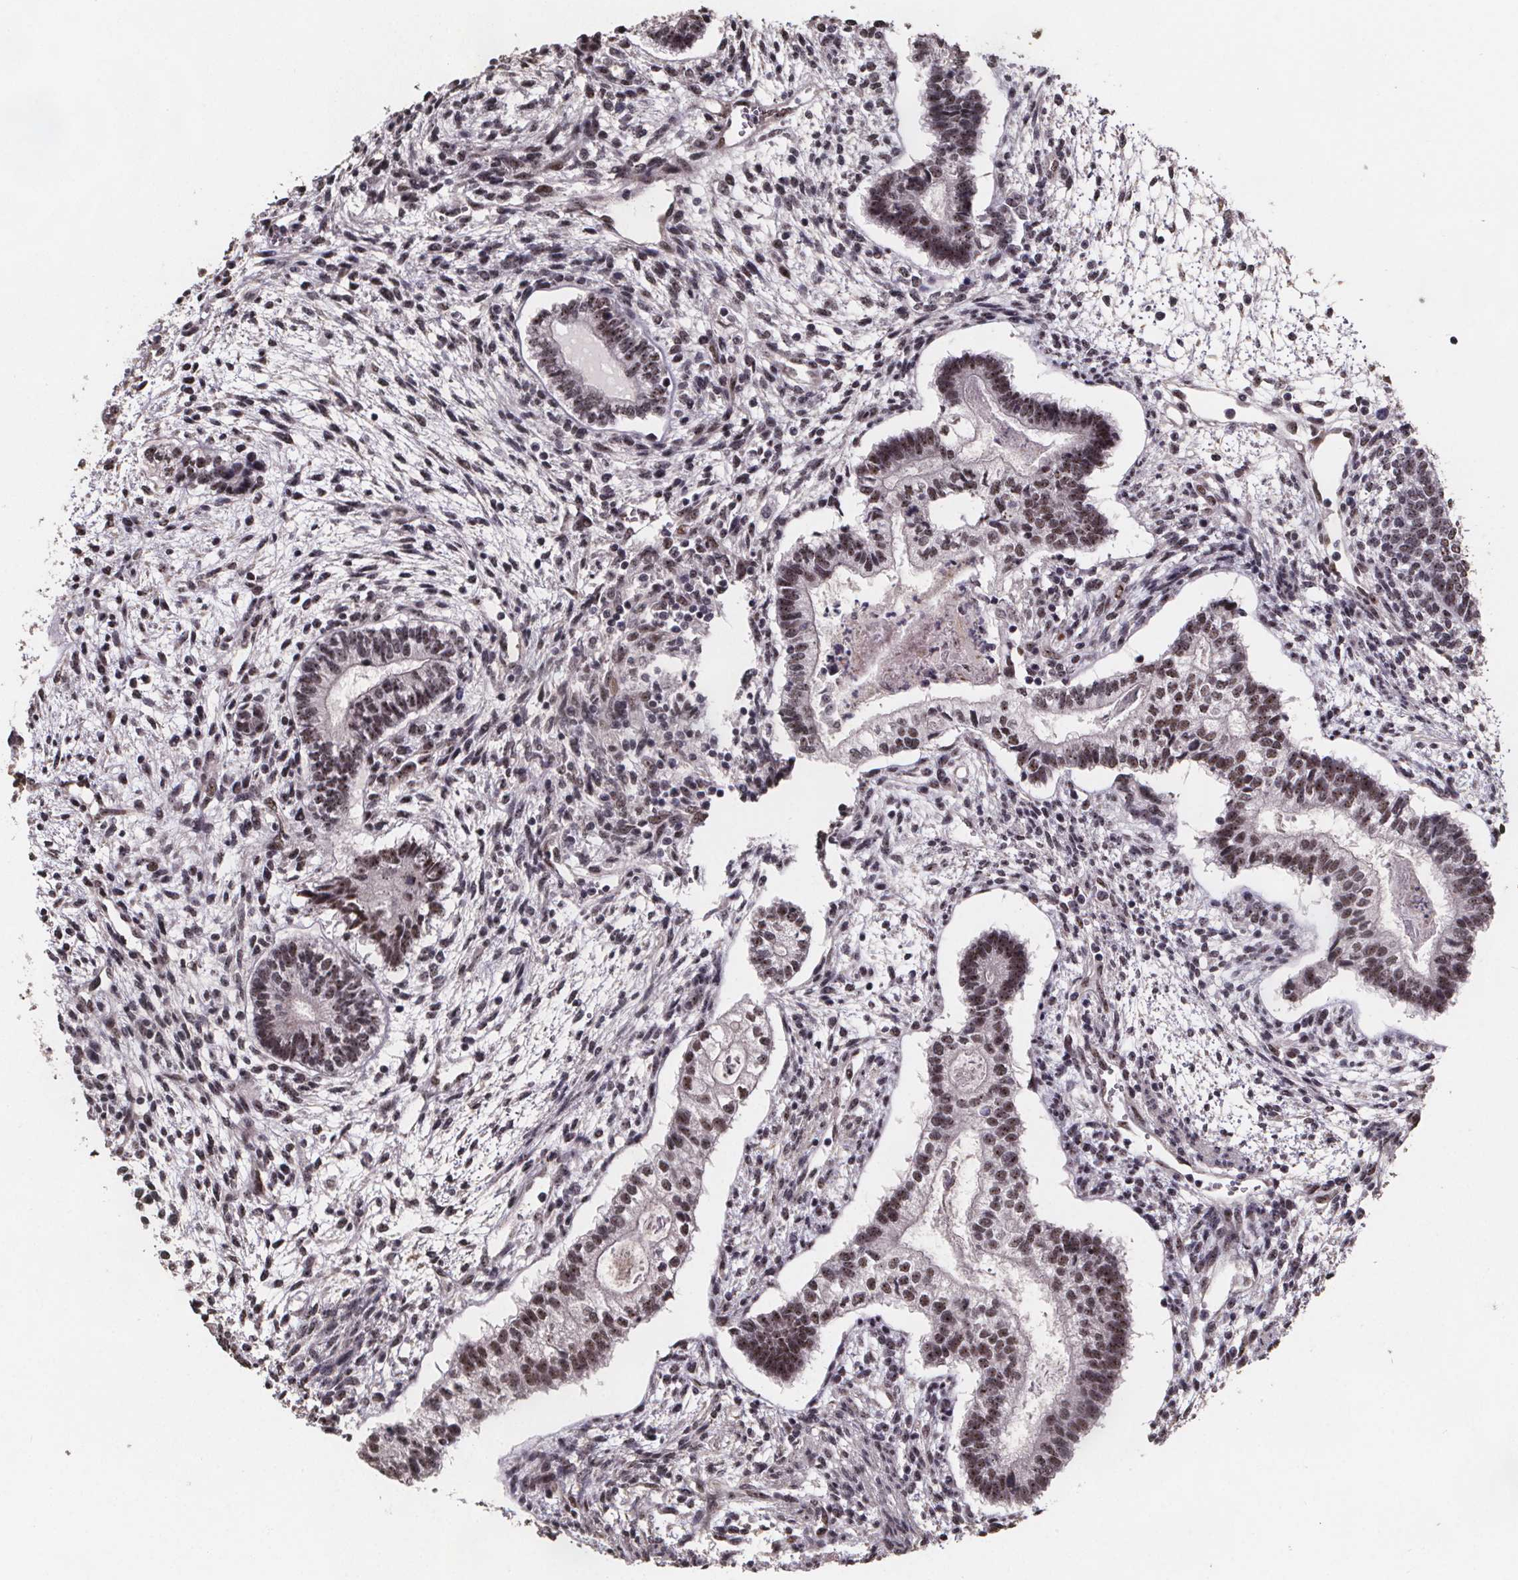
{"staining": {"intensity": "moderate", "quantity": ">75%", "location": "nuclear"}, "tissue": "testis cancer", "cell_type": "Tumor cells", "image_type": "cancer", "snomed": [{"axis": "morphology", "description": "Carcinoma, Embryonal, NOS"}, {"axis": "topography", "description": "Testis"}], "caption": "Protein staining by IHC shows moderate nuclear expression in approximately >75% of tumor cells in testis cancer (embryonal carcinoma).", "gene": "U2SURP", "patient": {"sex": "male", "age": 37}}